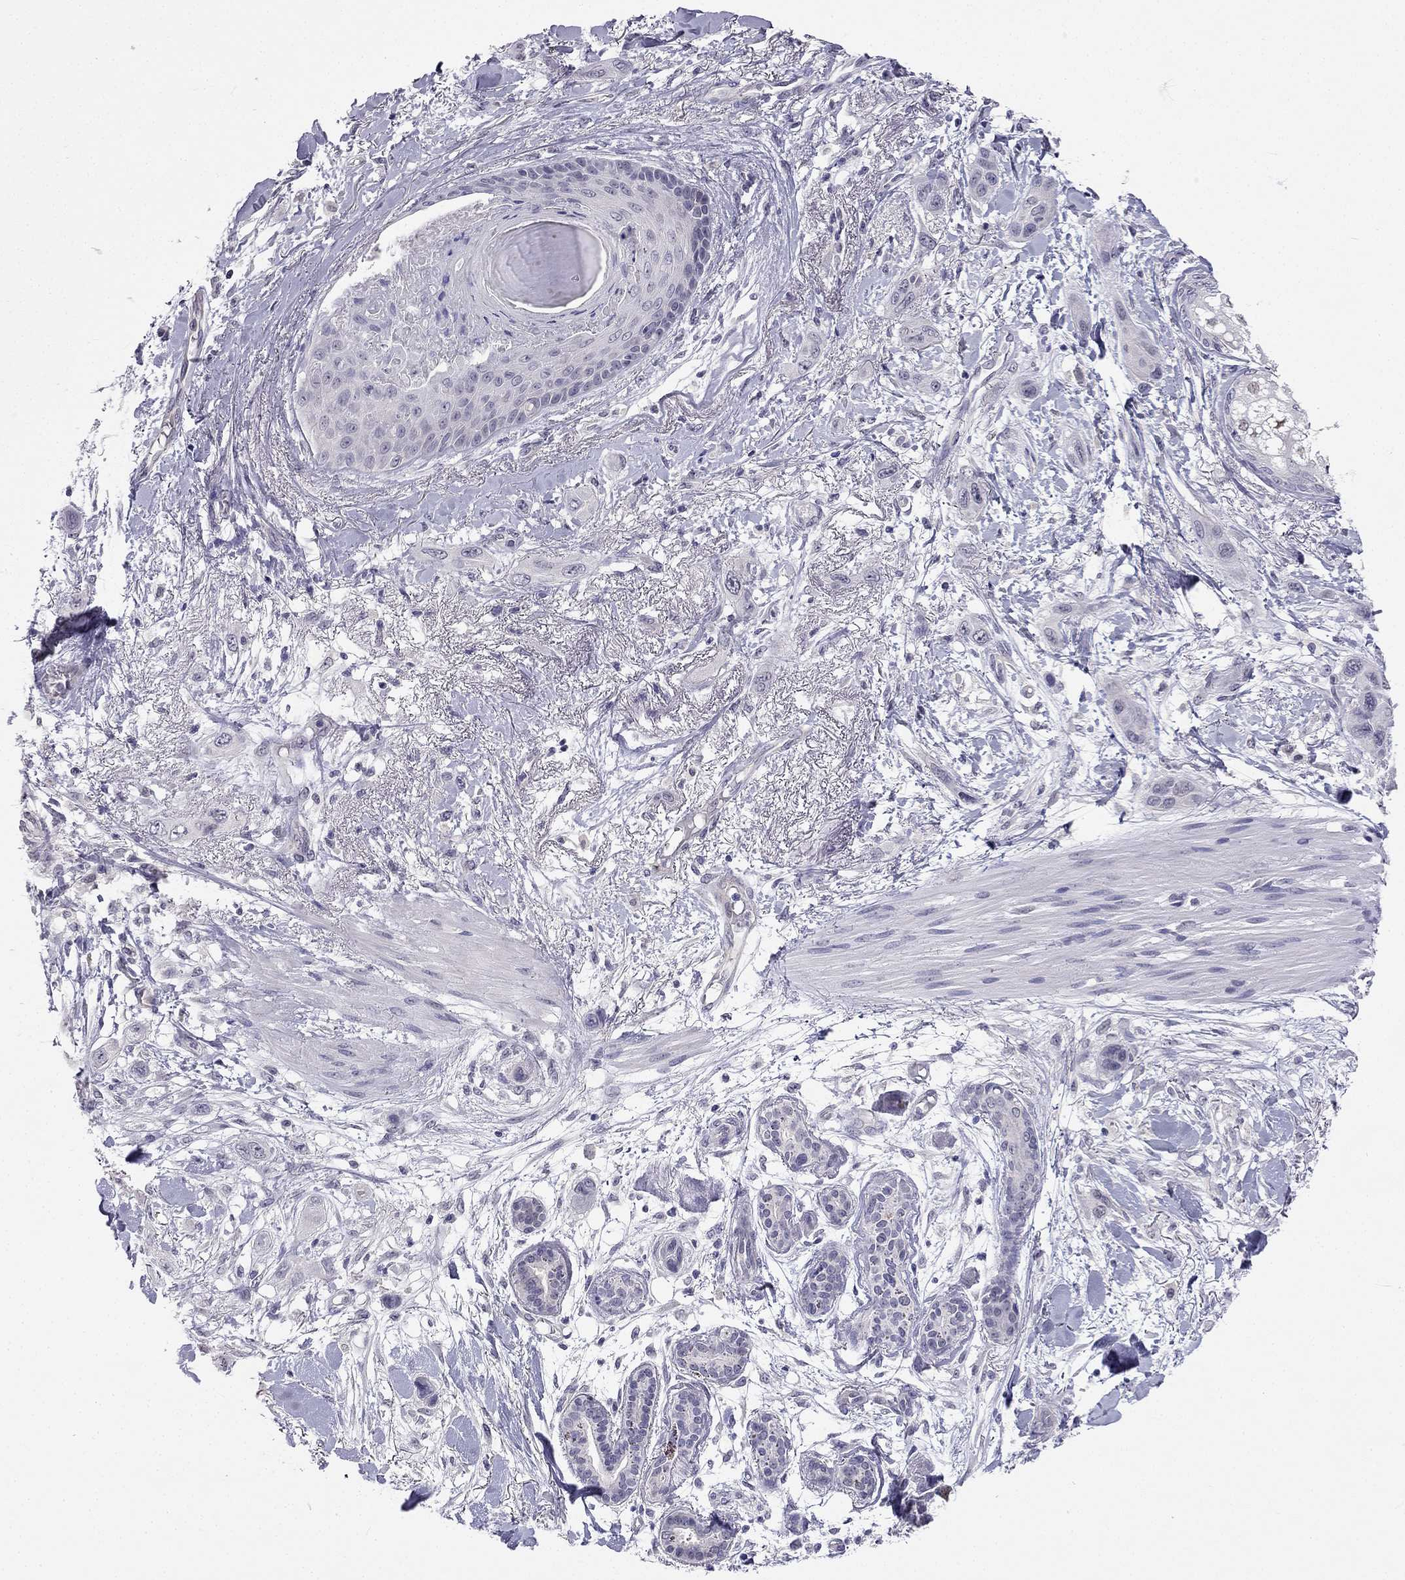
{"staining": {"intensity": "negative", "quantity": "none", "location": "none"}, "tissue": "skin cancer", "cell_type": "Tumor cells", "image_type": "cancer", "snomed": [{"axis": "morphology", "description": "Squamous cell carcinoma, NOS"}, {"axis": "topography", "description": "Skin"}], "caption": "Immunohistochemical staining of skin squamous cell carcinoma exhibits no significant staining in tumor cells.", "gene": "C16orf89", "patient": {"sex": "male", "age": 79}}